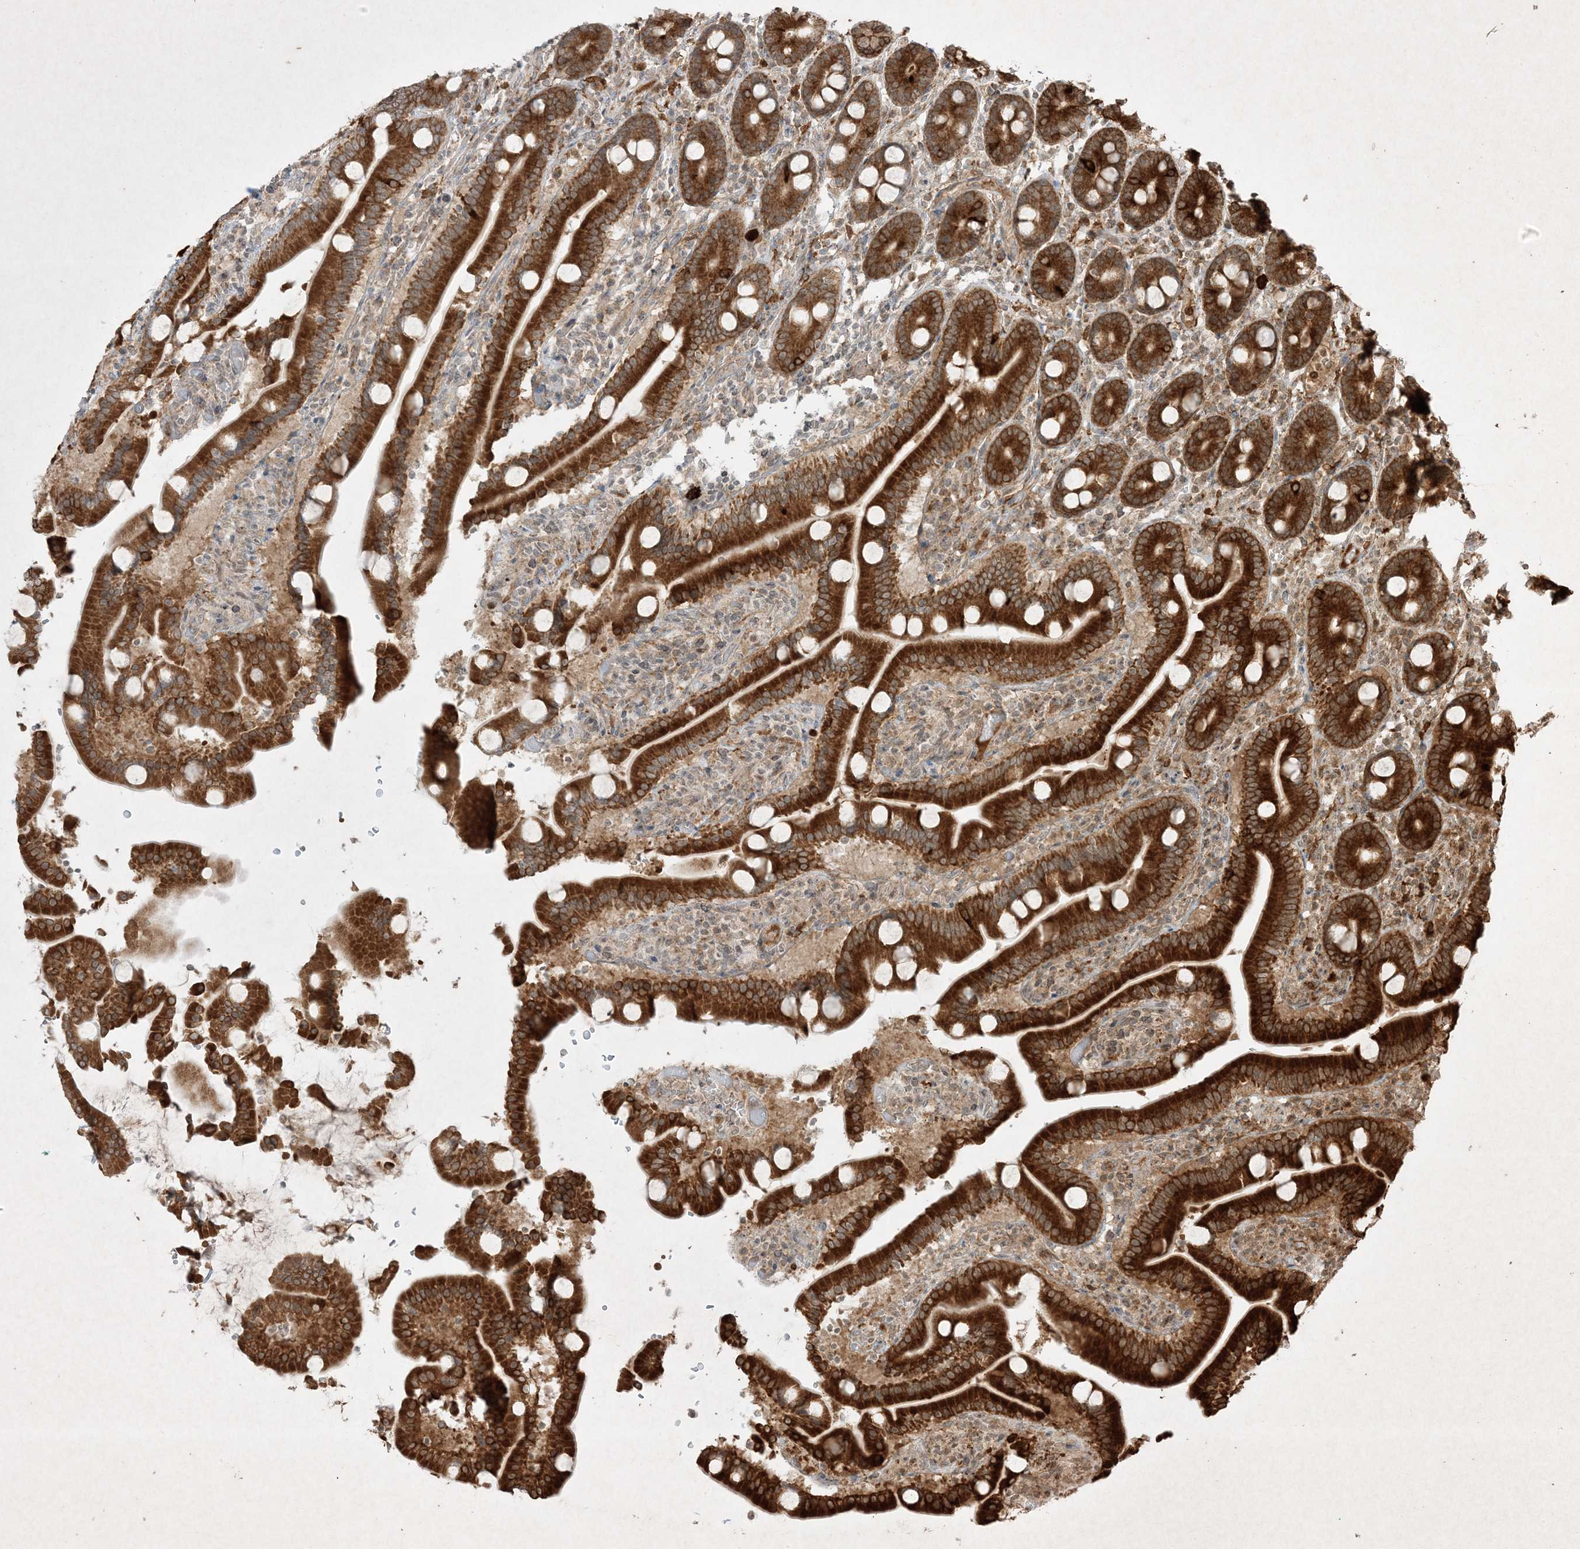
{"staining": {"intensity": "strong", "quantity": ">75%", "location": "cytoplasmic/membranous"}, "tissue": "duodenum", "cell_type": "Glandular cells", "image_type": "normal", "snomed": [{"axis": "morphology", "description": "Normal tissue, NOS"}, {"axis": "topography", "description": "Duodenum"}], "caption": "Immunohistochemistry staining of benign duodenum, which shows high levels of strong cytoplasmic/membranous positivity in about >75% of glandular cells indicating strong cytoplasmic/membranous protein expression. The staining was performed using DAB (3,3'-diaminobenzidine) (brown) for protein detection and nuclei were counterstained in hematoxylin (blue).", "gene": "PTK6", "patient": {"sex": "male", "age": 55}}